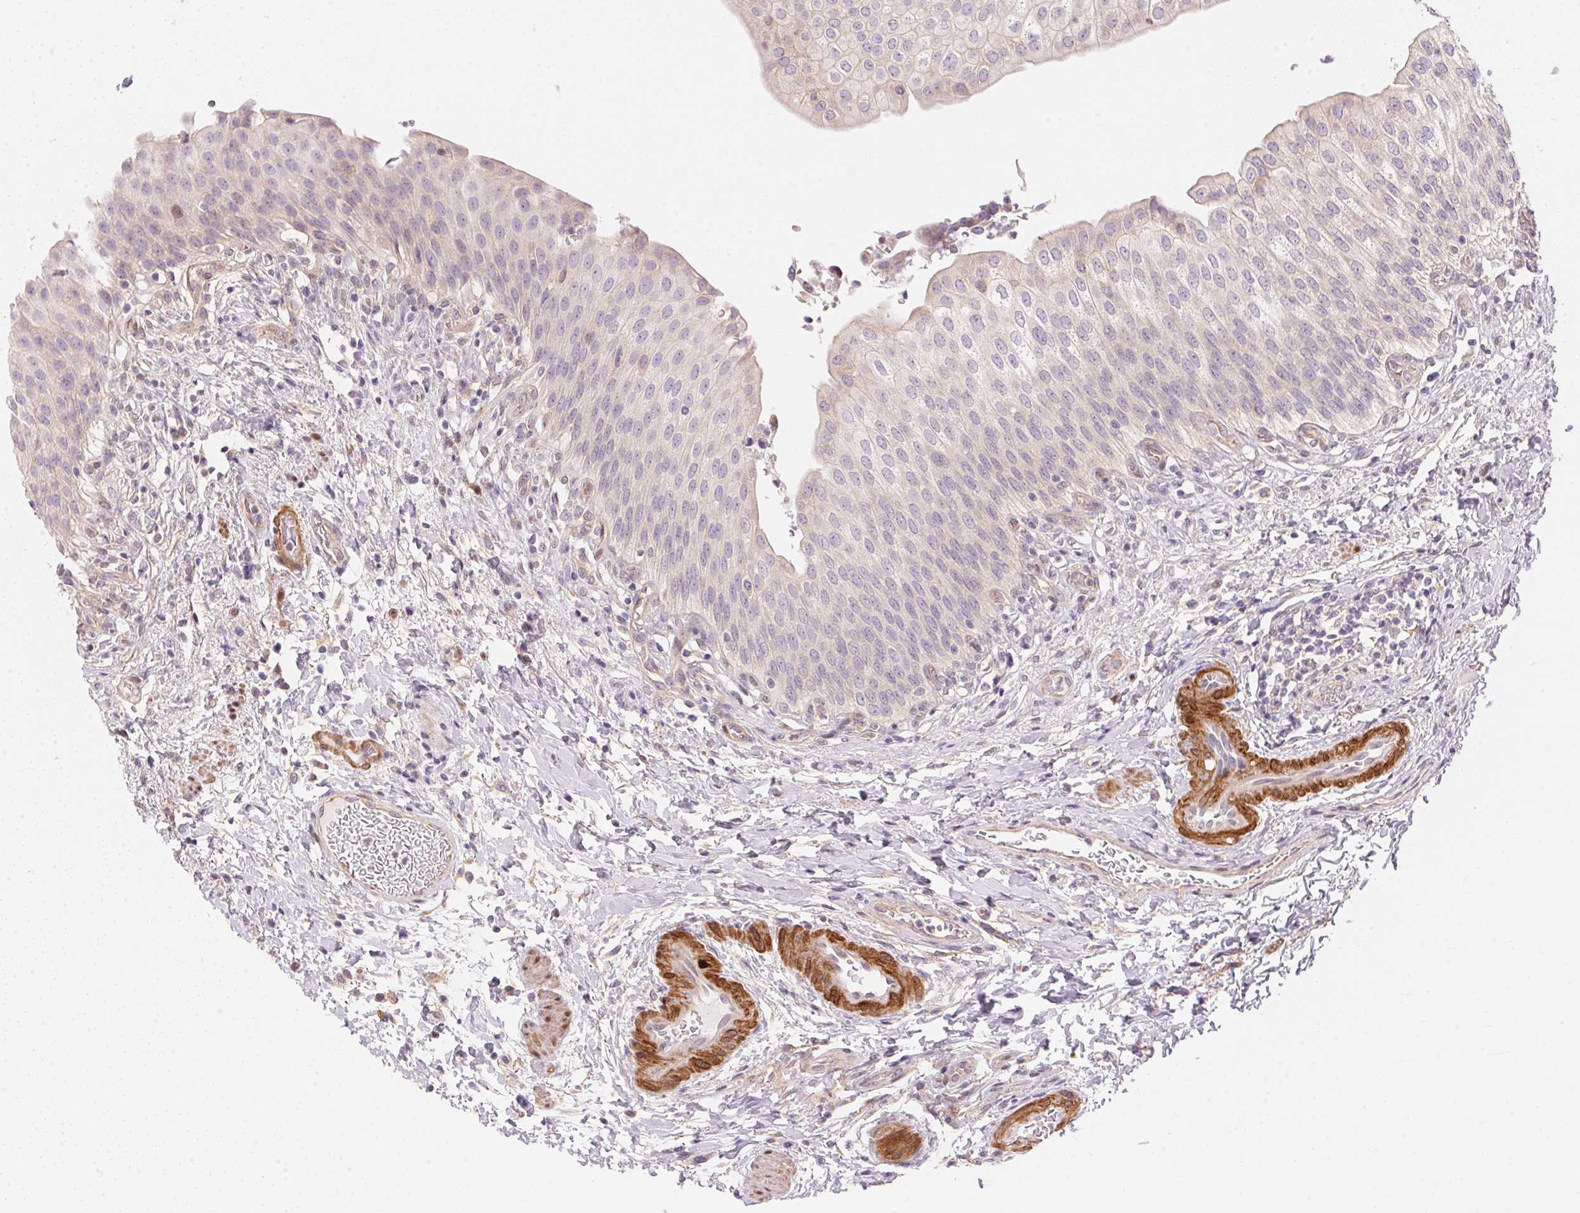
{"staining": {"intensity": "weak", "quantity": "<25%", "location": "nuclear"}, "tissue": "urinary bladder", "cell_type": "Urothelial cells", "image_type": "normal", "snomed": [{"axis": "morphology", "description": "Normal tissue, NOS"}, {"axis": "topography", "description": "Urinary bladder"}, {"axis": "topography", "description": "Peripheral nerve tissue"}], "caption": "Immunohistochemistry (IHC) photomicrograph of benign urinary bladder stained for a protein (brown), which displays no positivity in urothelial cells. (Stains: DAB immunohistochemistry with hematoxylin counter stain, Microscopy: brightfield microscopy at high magnification).", "gene": "SMTN", "patient": {"sex": "female", "age": 60}}